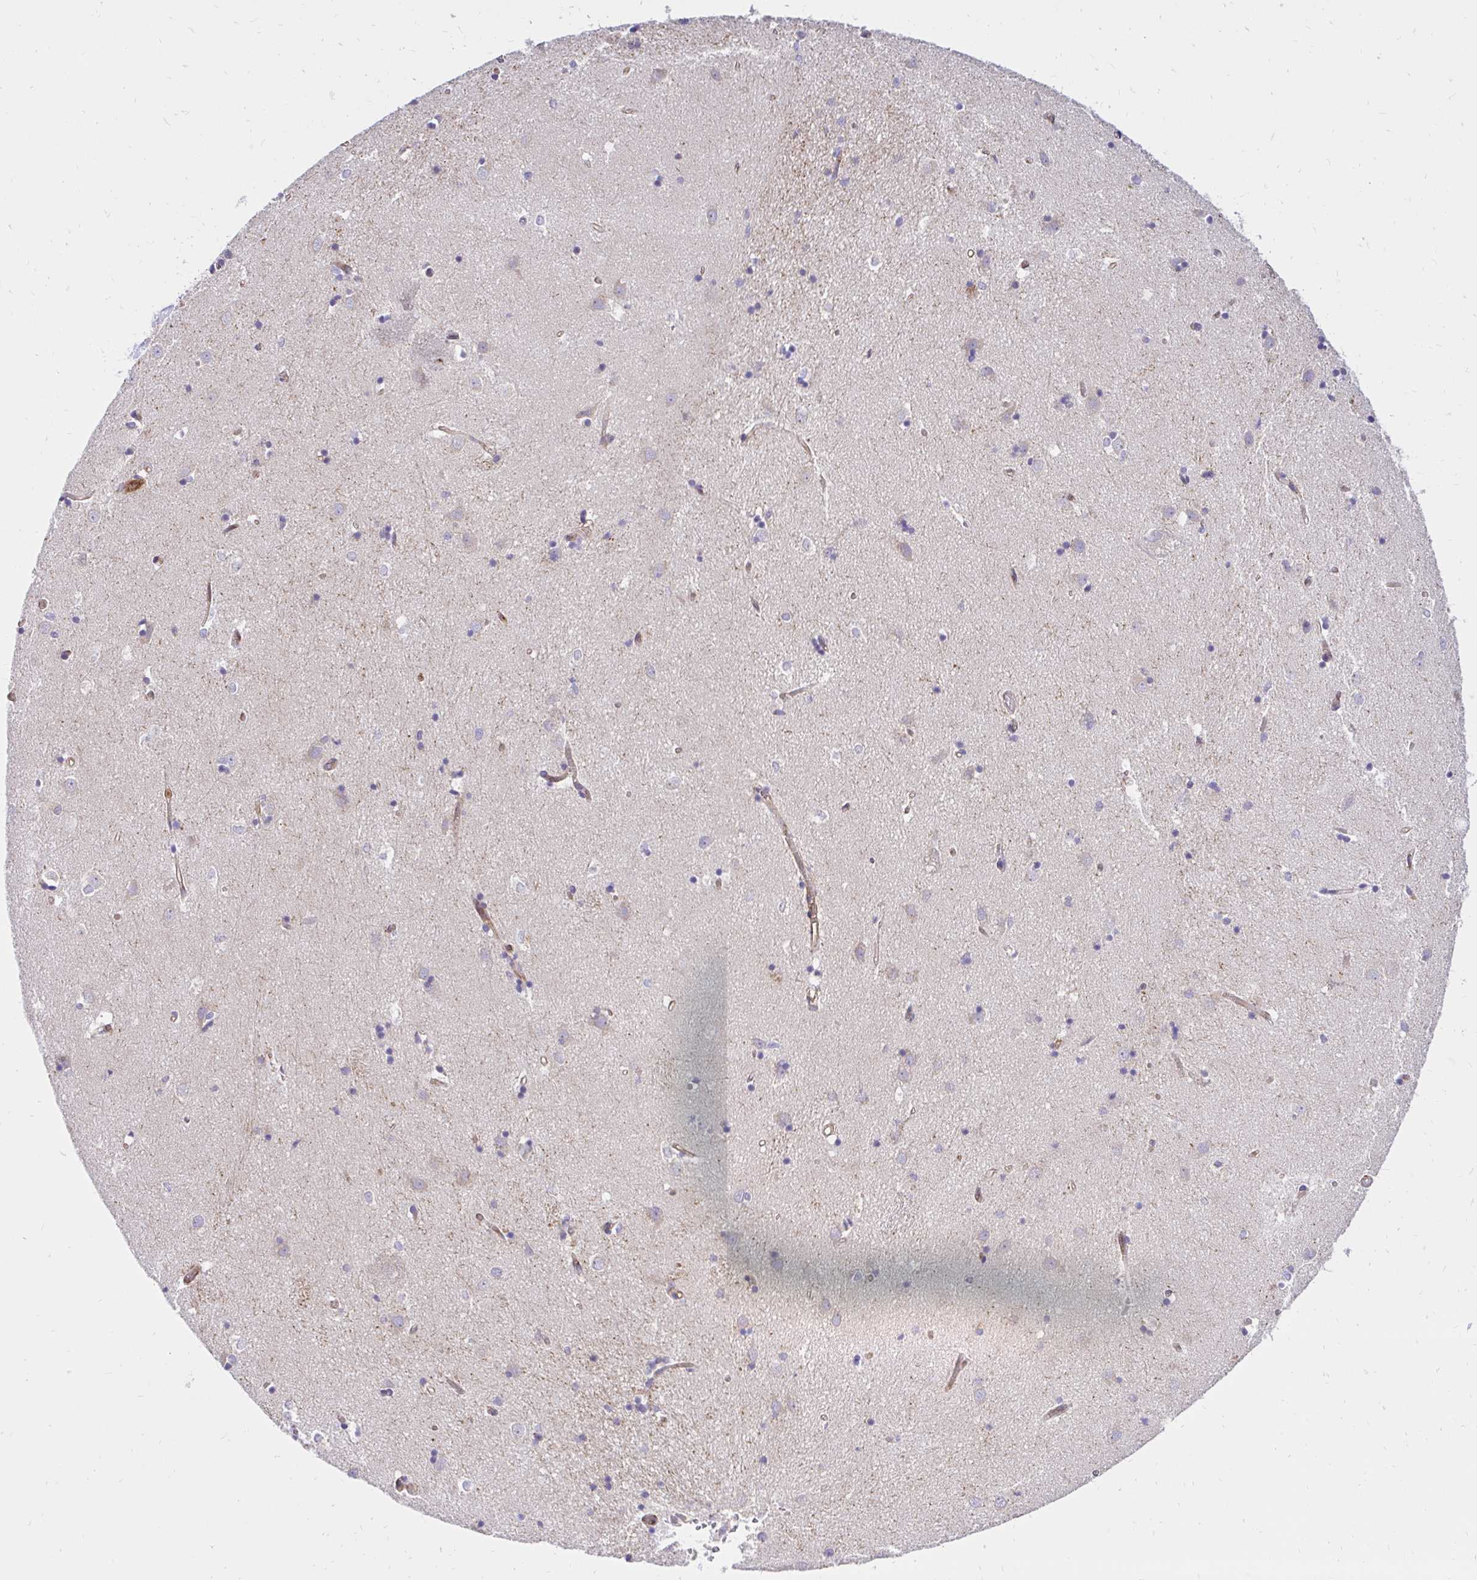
{"staining": {"intensity": "negative", "quantity": "none", "location": "none"}, "tissue": "caudate", "cell_type": "Glial cells", "image_type": "normal", "snomed": [{"axis": "morphology", "description": "Normal tissue, NOS"}, {"axis": "topography", "description": "Lateral ventricle wall"}], "caption": "Immunohistochemical staining of unremarkable human caudate exhibits no significant staining in glial cells. (Immunohistochemistry (ihc), brightfield microscopy, high magnification).", "gene": "ABCB10", "patient": {"sex": "male", "age": 54}}